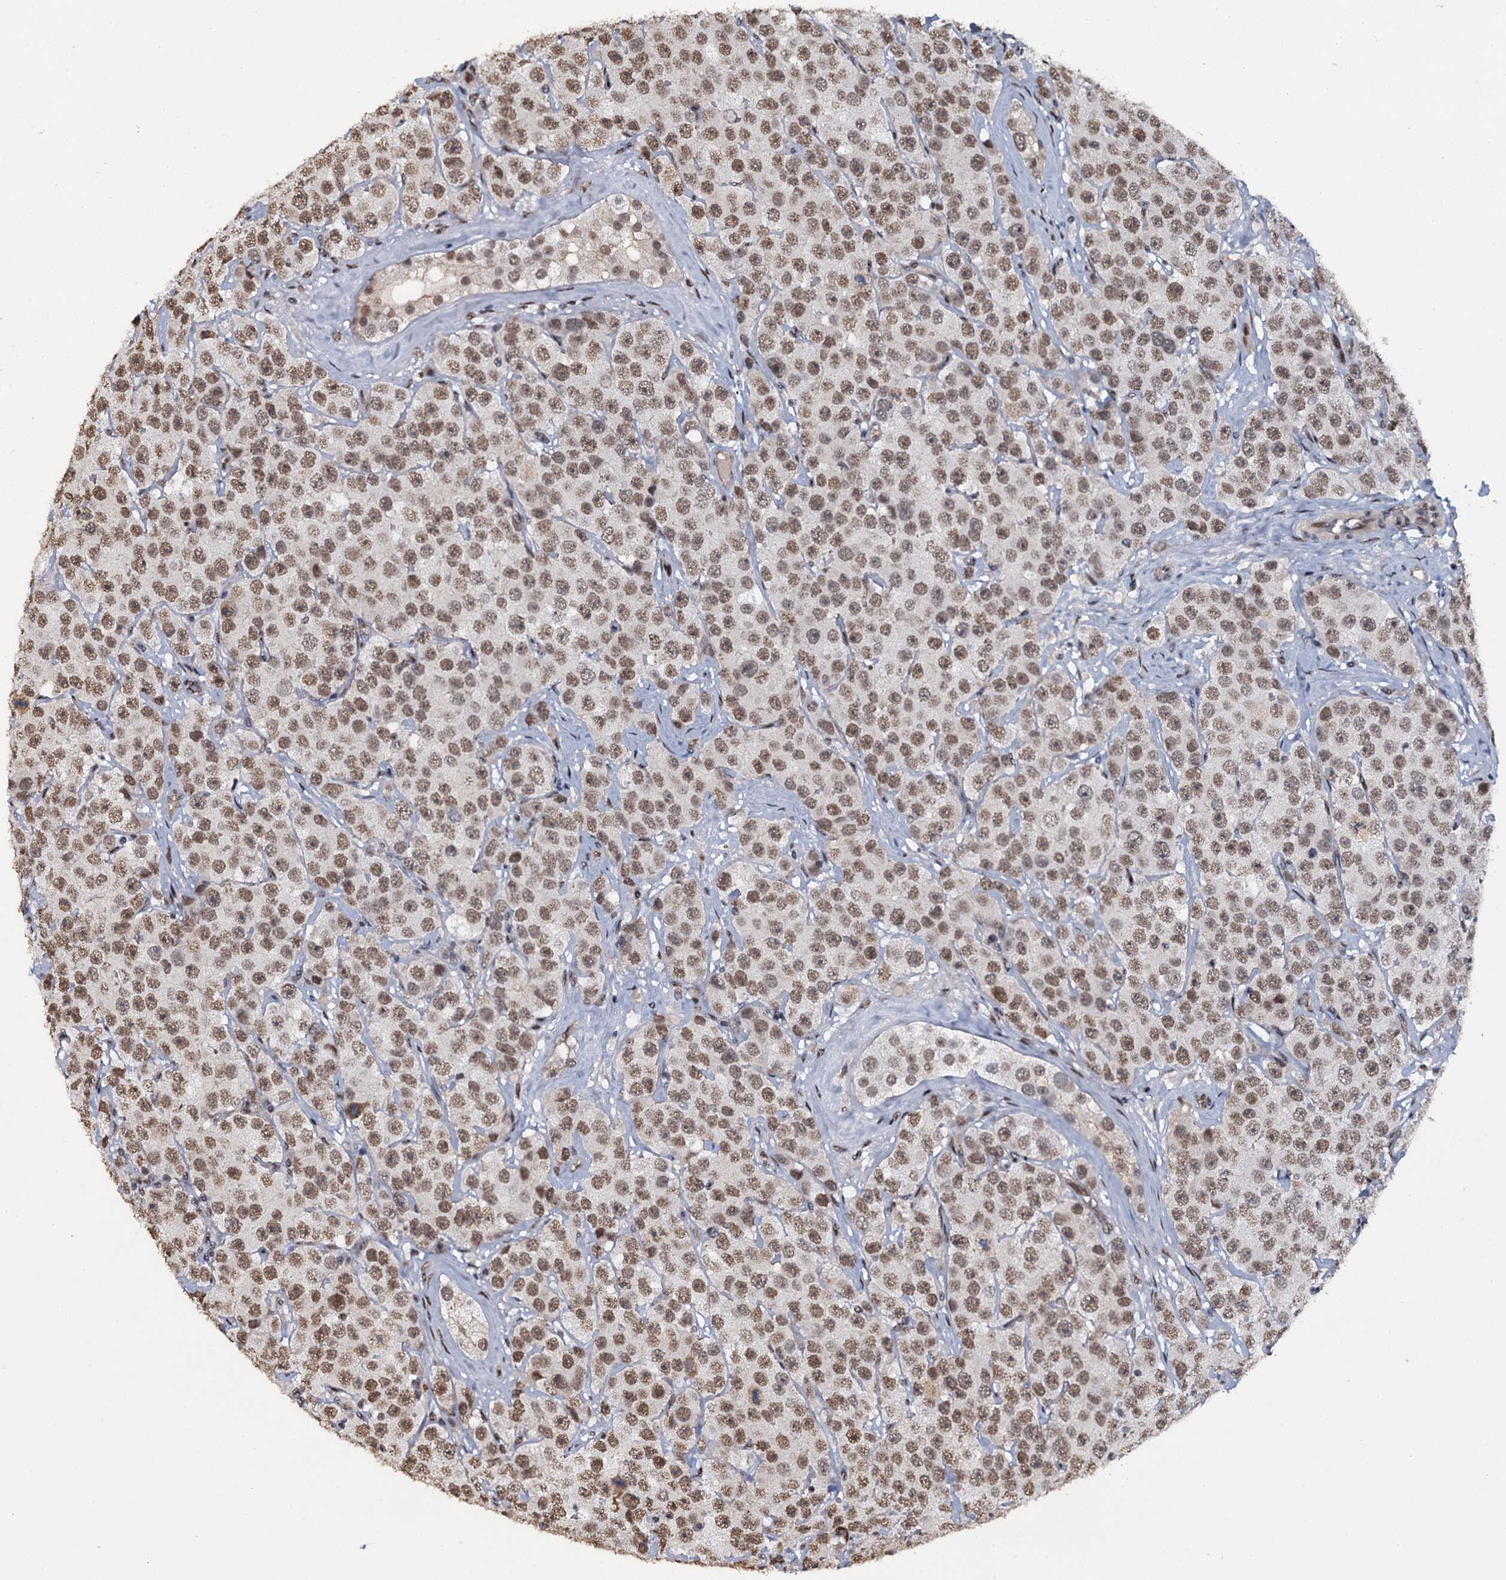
{"staining": {"intensity": "moderate", "quantity": ">75%", "location": "nuclear"}, "tissue": "testis cancer", "cell_type": "Tumor cells", "image_type": "cancer", "snomed": [{"axis": "morphology", "description": "Seminoma, NOS"}, {"axis": "topography", "description": "Testis"}], "caption": "Brown immunohistochemical staining in human seminoma (testis) reveals moderate nuclear expression in about >75% of tumor cells.", "gene": "SH2D4B", "patient": {"sex": "male", "age": 28}}